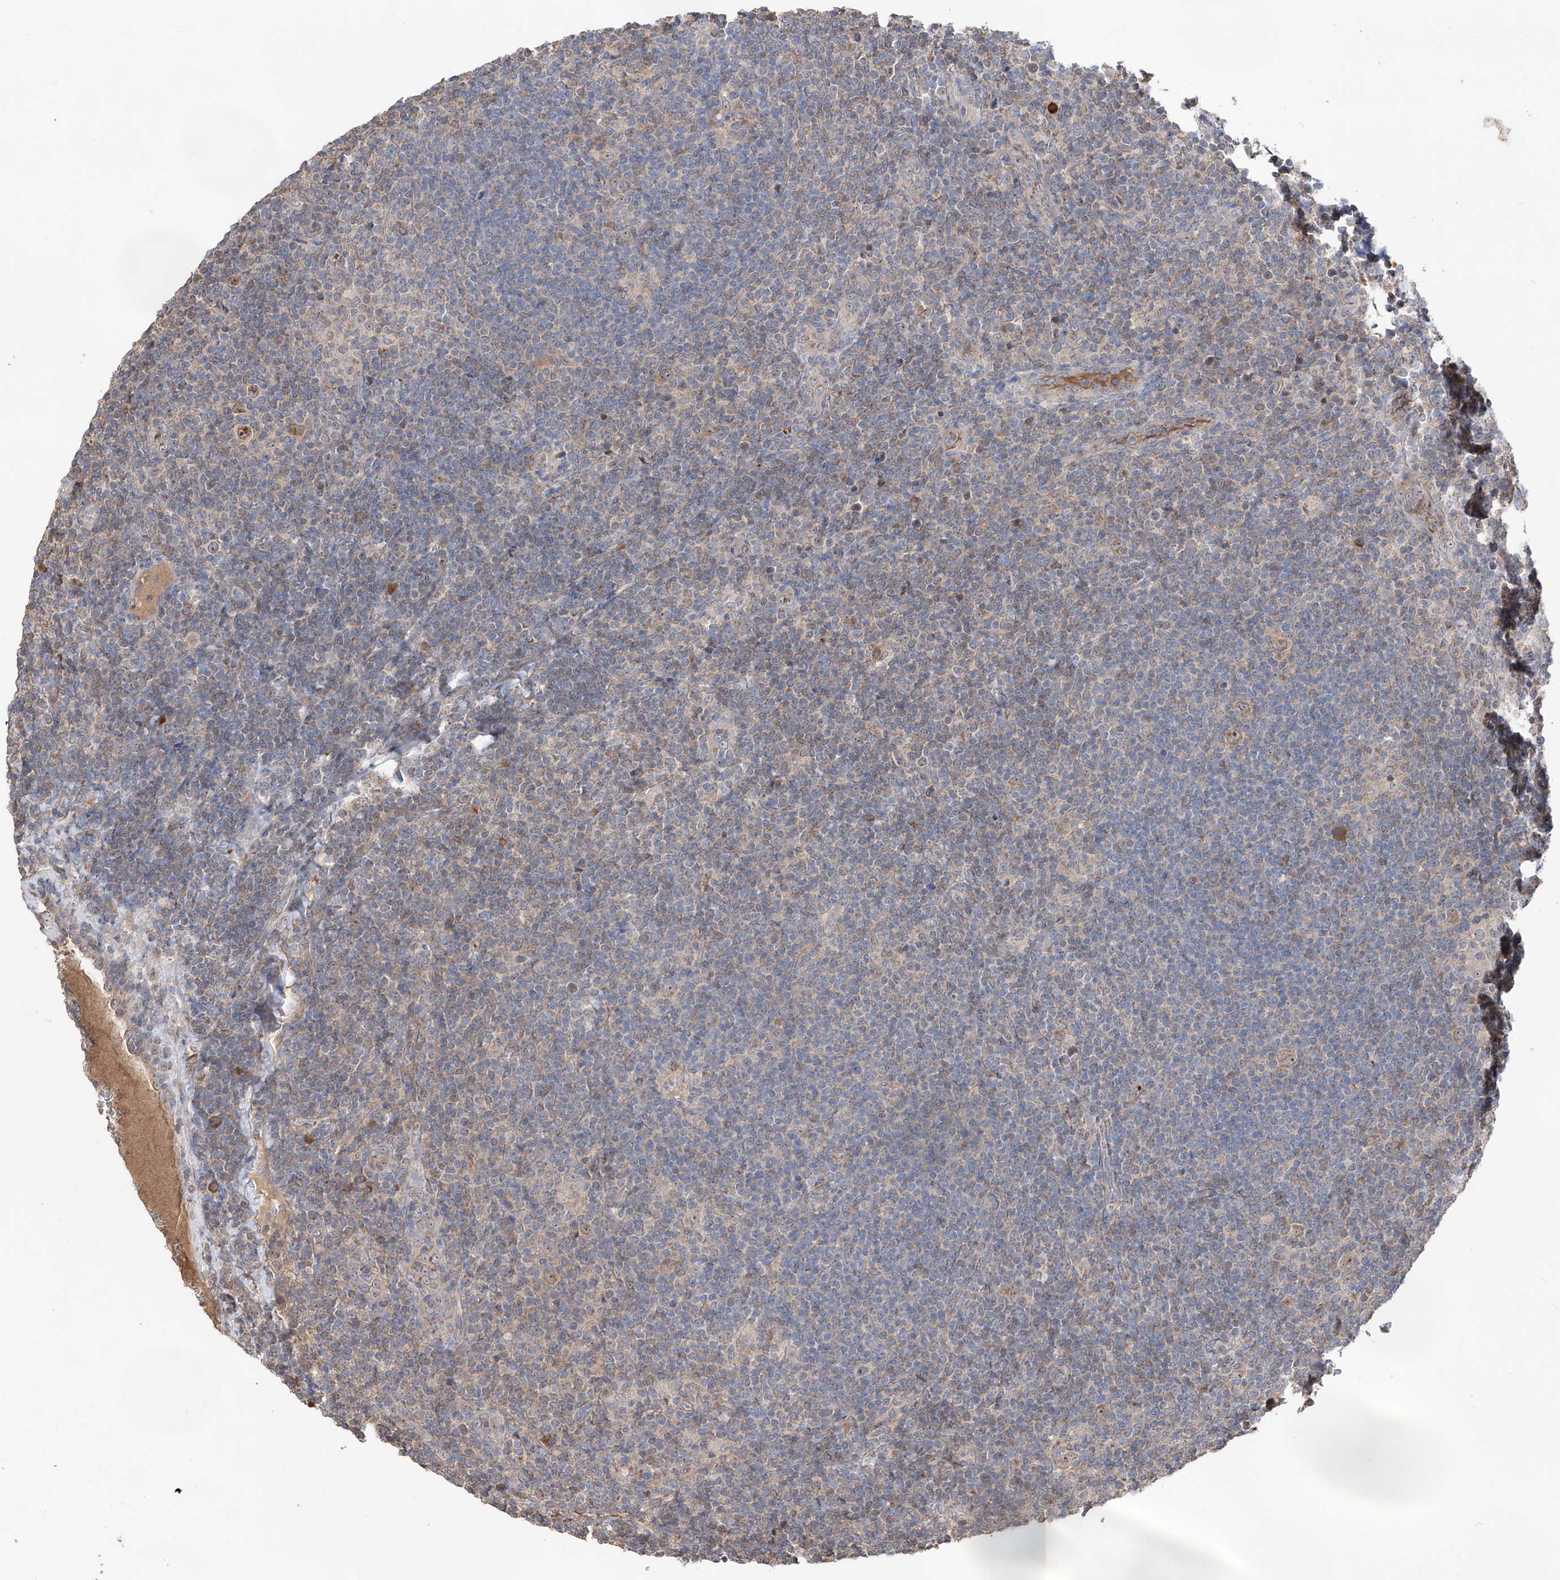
{"staining": {"intensity": "moderate", "quantity": "25%-75%", "location": "nuclear"}, "tissue": "lymphoma", "cell_type": "Tumor cells", "image_type": "cancer", "snomed": [{"axis": "morphology", "description": "Hodgkin's disease, NOS"}, {"axis": "topography", "description": "Lymph node"}], "caption": "A brown stain shows moderate nuclear staining of a protein in human Hodgkin's disease tumor cells.", "gene": "EDN1", "patient": {"sex": "female", "age": 57}}